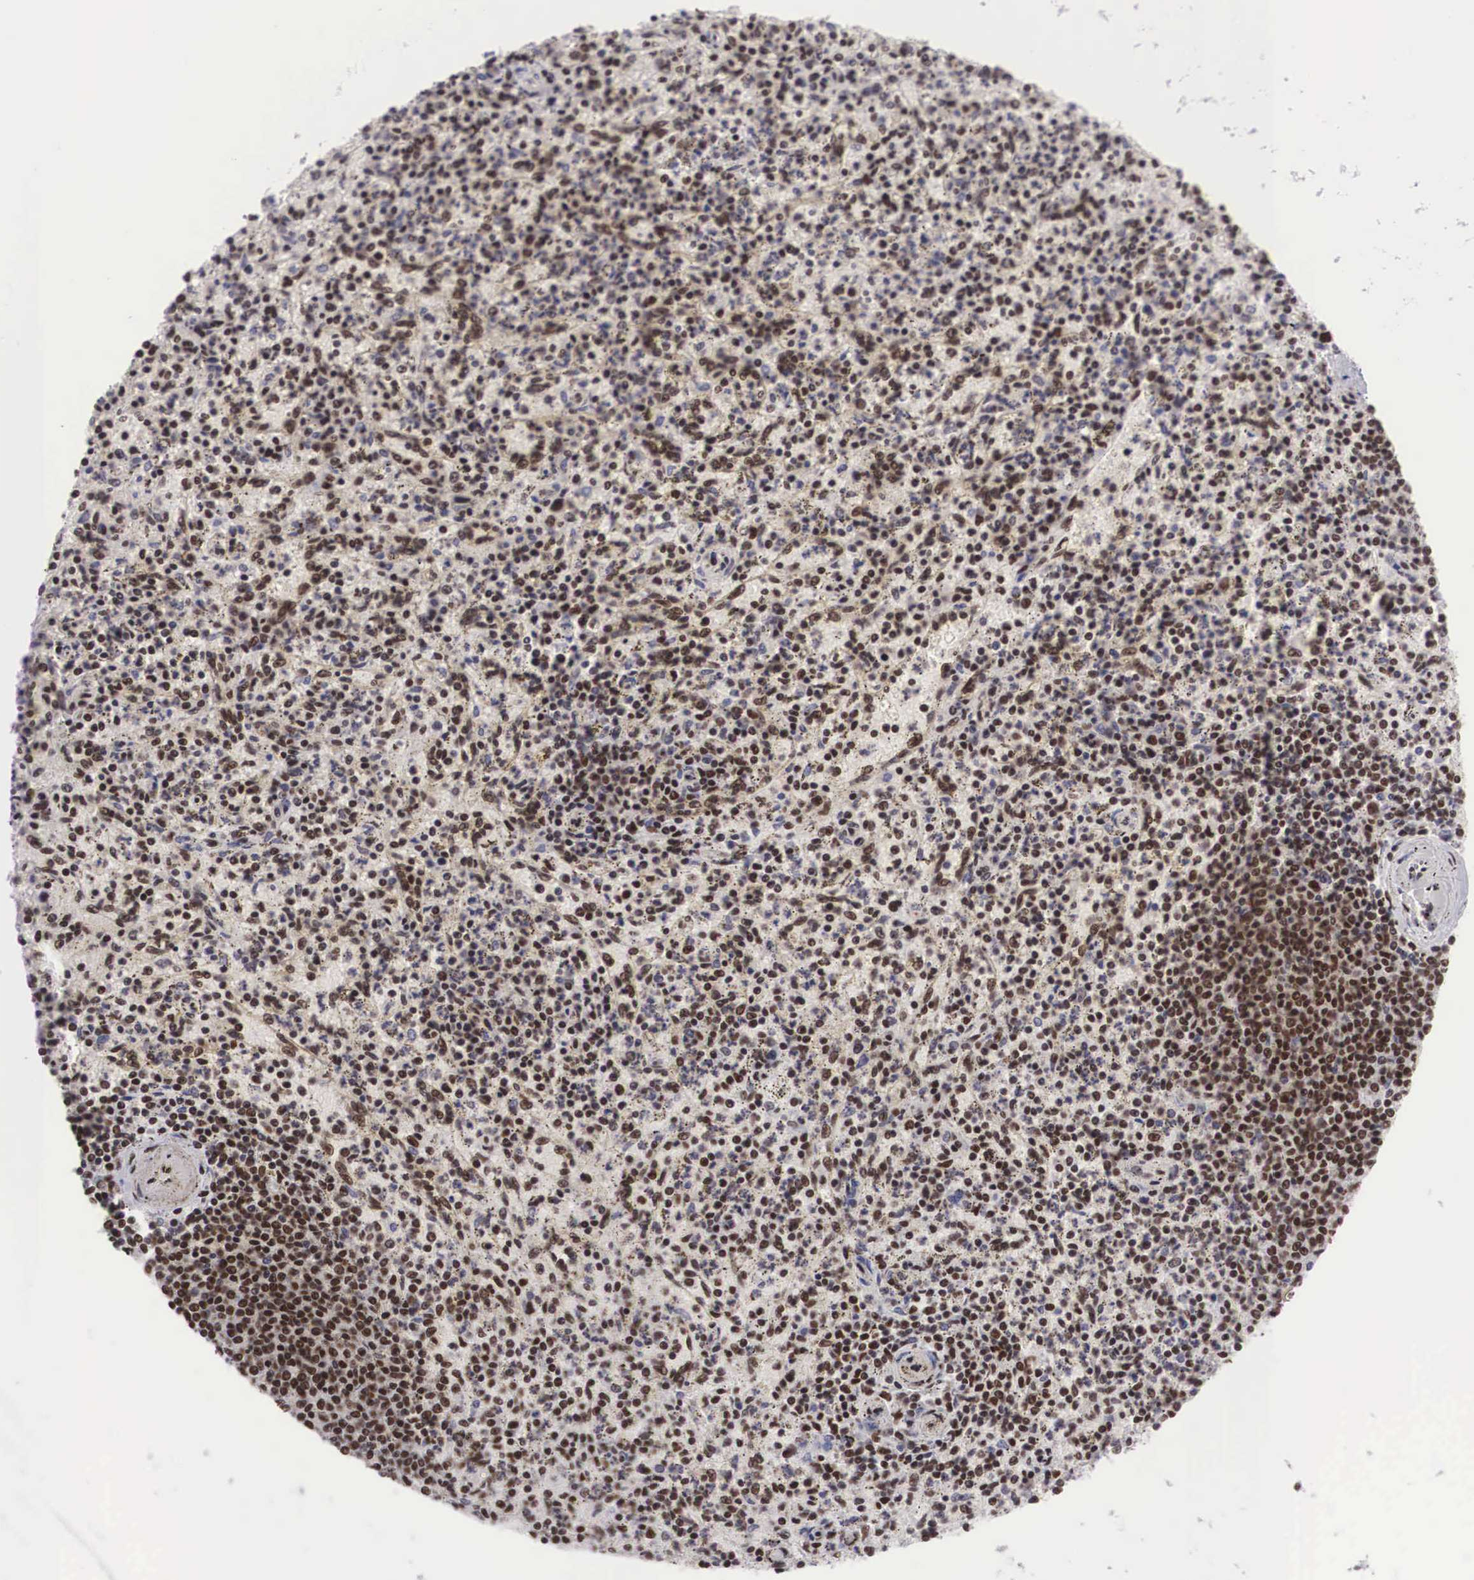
{"staining": {"intensity": "strong", "quantity": ">75%", "location": "nuclear"}, "tissue": "spleen", "cell_type": "Cells in red pulp", "image_type": "normal", "snomed": [{"axis": "morphology", "description": "Normal tissue, NOS"}, {"axis": "topography", "description": "Spleen"}], "caption": "Immunohistochemistry (DAB (3,3'-diaminobenzidine)) staining of benign human spleen shows strong nuclear protein staining in approximately >75% of cells in red pulp. The protein of interest is shown in brown color, while the nuclei are stained blue.", "gene": "SF3A1", "patient": {"sex": "male", "age": 72}}